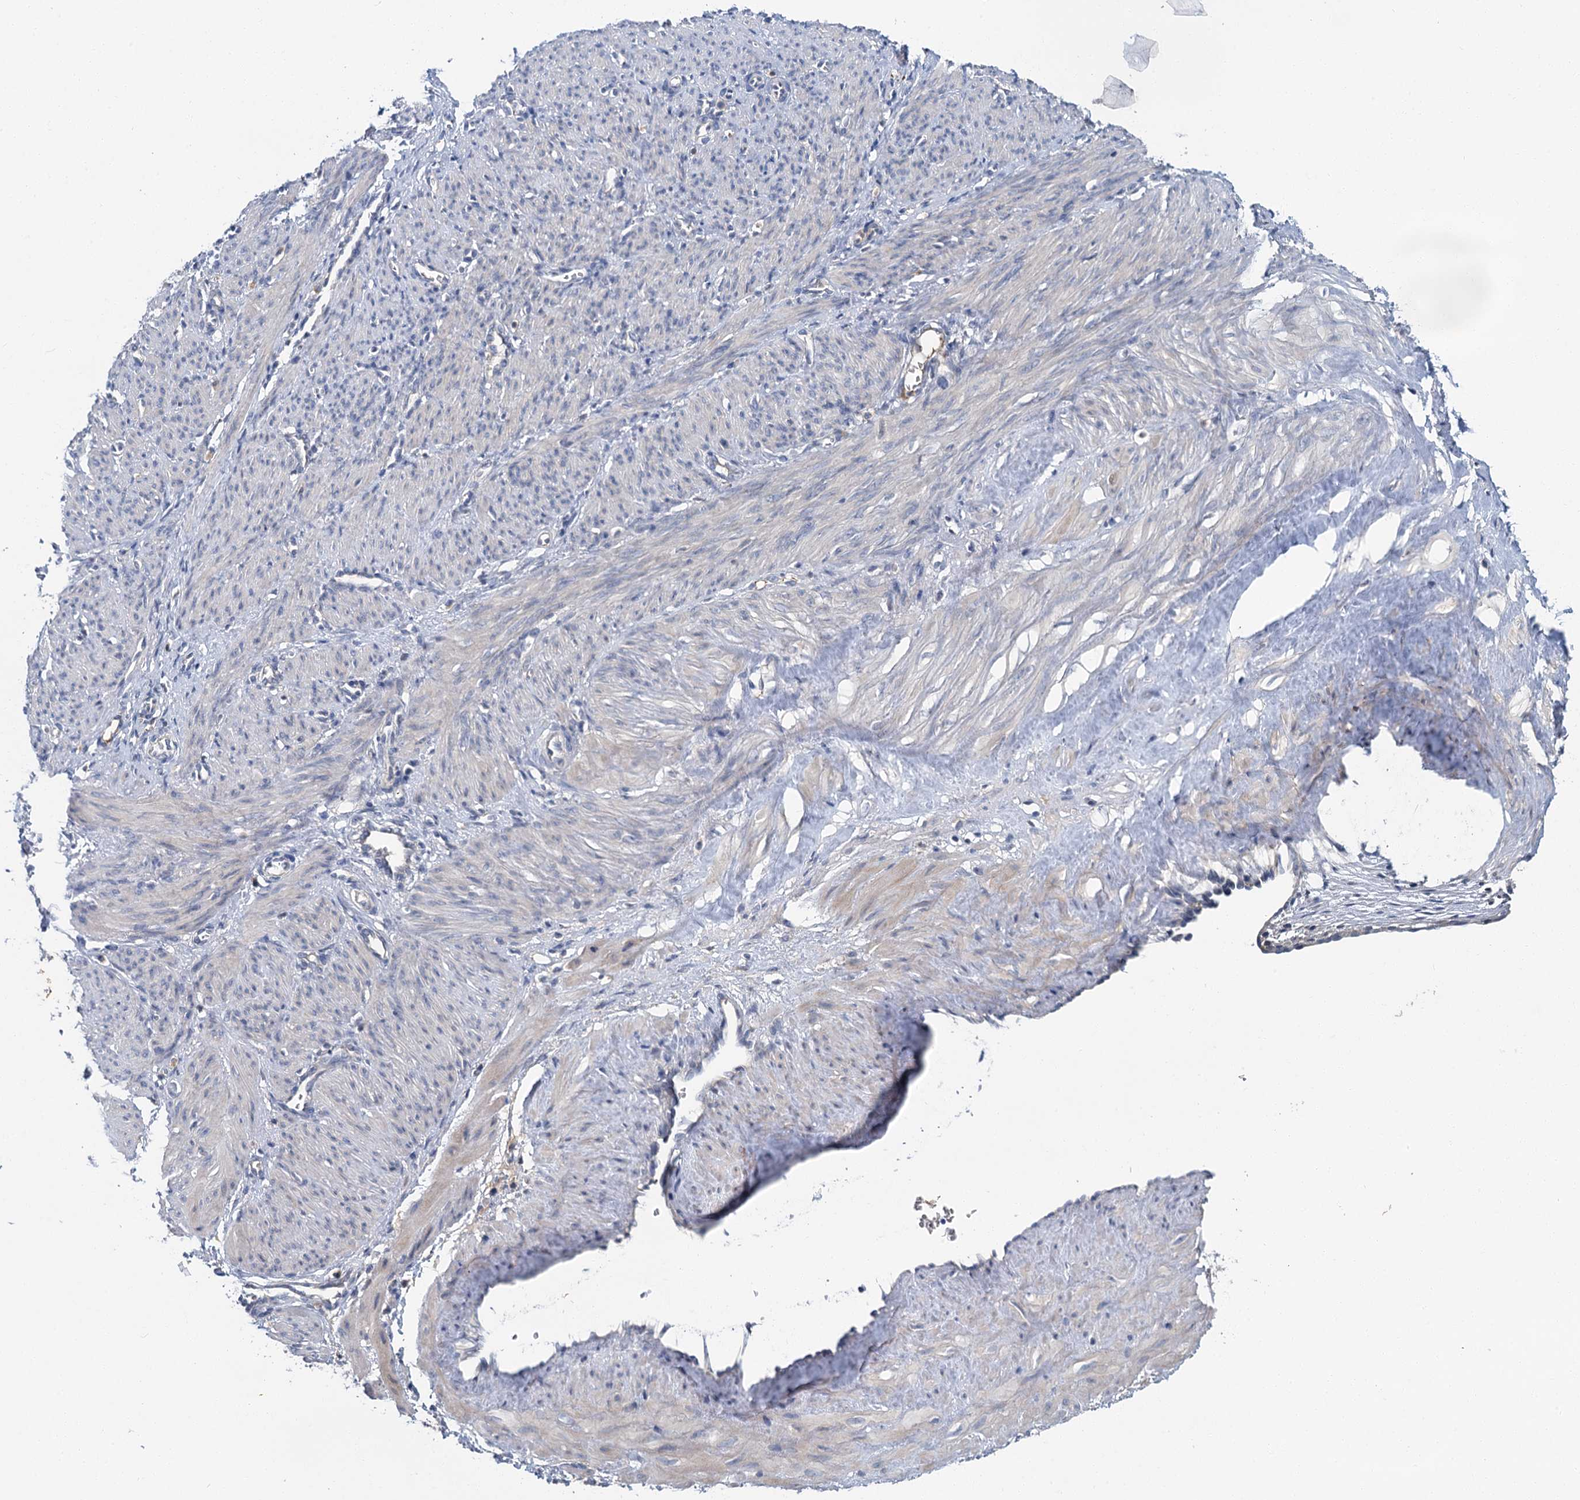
{"staining": {"intensity": "negative", "quantity": "none", "location": "none"}, "tissue": "smooth muscle", "cell_type": "Smooth muscle cells", "image_type": "normal", "snomed": [{"axis": "morphology", "description": "Normal tissue, NOS"}, {"axis": "topography", "description": "Endometrium"}], "caption": "This is an immunohistochemistry (IHC) photomicrograph of benign smooth muscle. There is no expression in smooth muscle cells.", "gene": "SPINK9", "patient": {"sex": "female", "age": 33}}